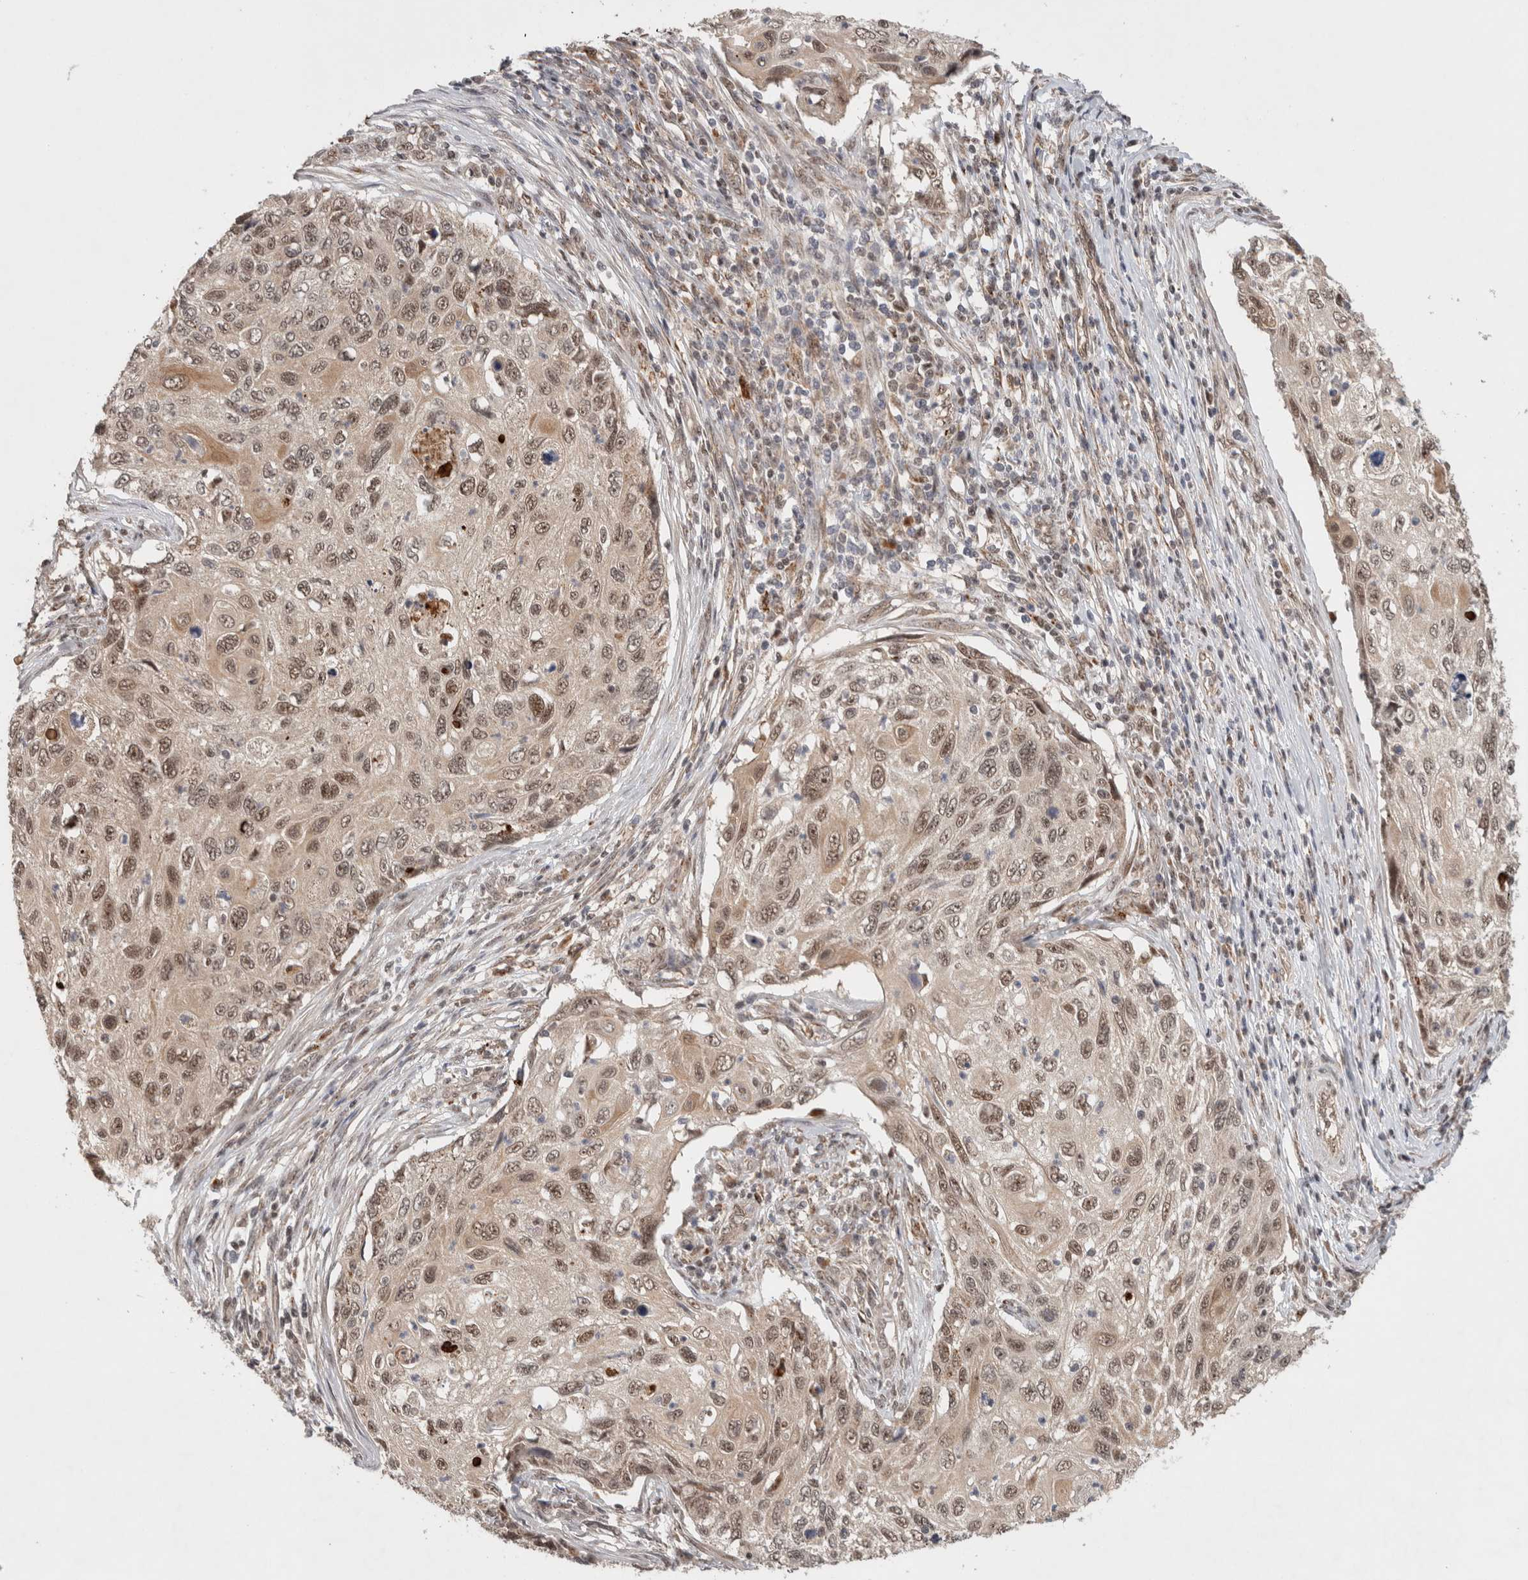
{"staining": {"intensity": "moderate", "quantity": ">75%", "location": "cytoplasmic/membranous,nuclear"}, "tissue": "cervical cancer", "cell_type": "Tumor cells", "image_type": "cancer", "snomed": [{"axis": "morphology", "description": "Squamous cell carcinoma, NOS"}, {"axis": "topography", "description": "Cervix"}], "caption": "High-magnification brightfield microscopy of cervical cancer stained with DAB (3,3'-diaminobenzidine) (brown) and counterstained with hematoxylin (blue). tumor cells exhibit moderate cytoplasmic/membranous and nuclear expression is identified in about>75% of cells. (brown staining indicates protein expression, while blue staining denotes nuclei).", "gene": "MPHOSPH6", "patient": {"sex": "female", "age": 70}}